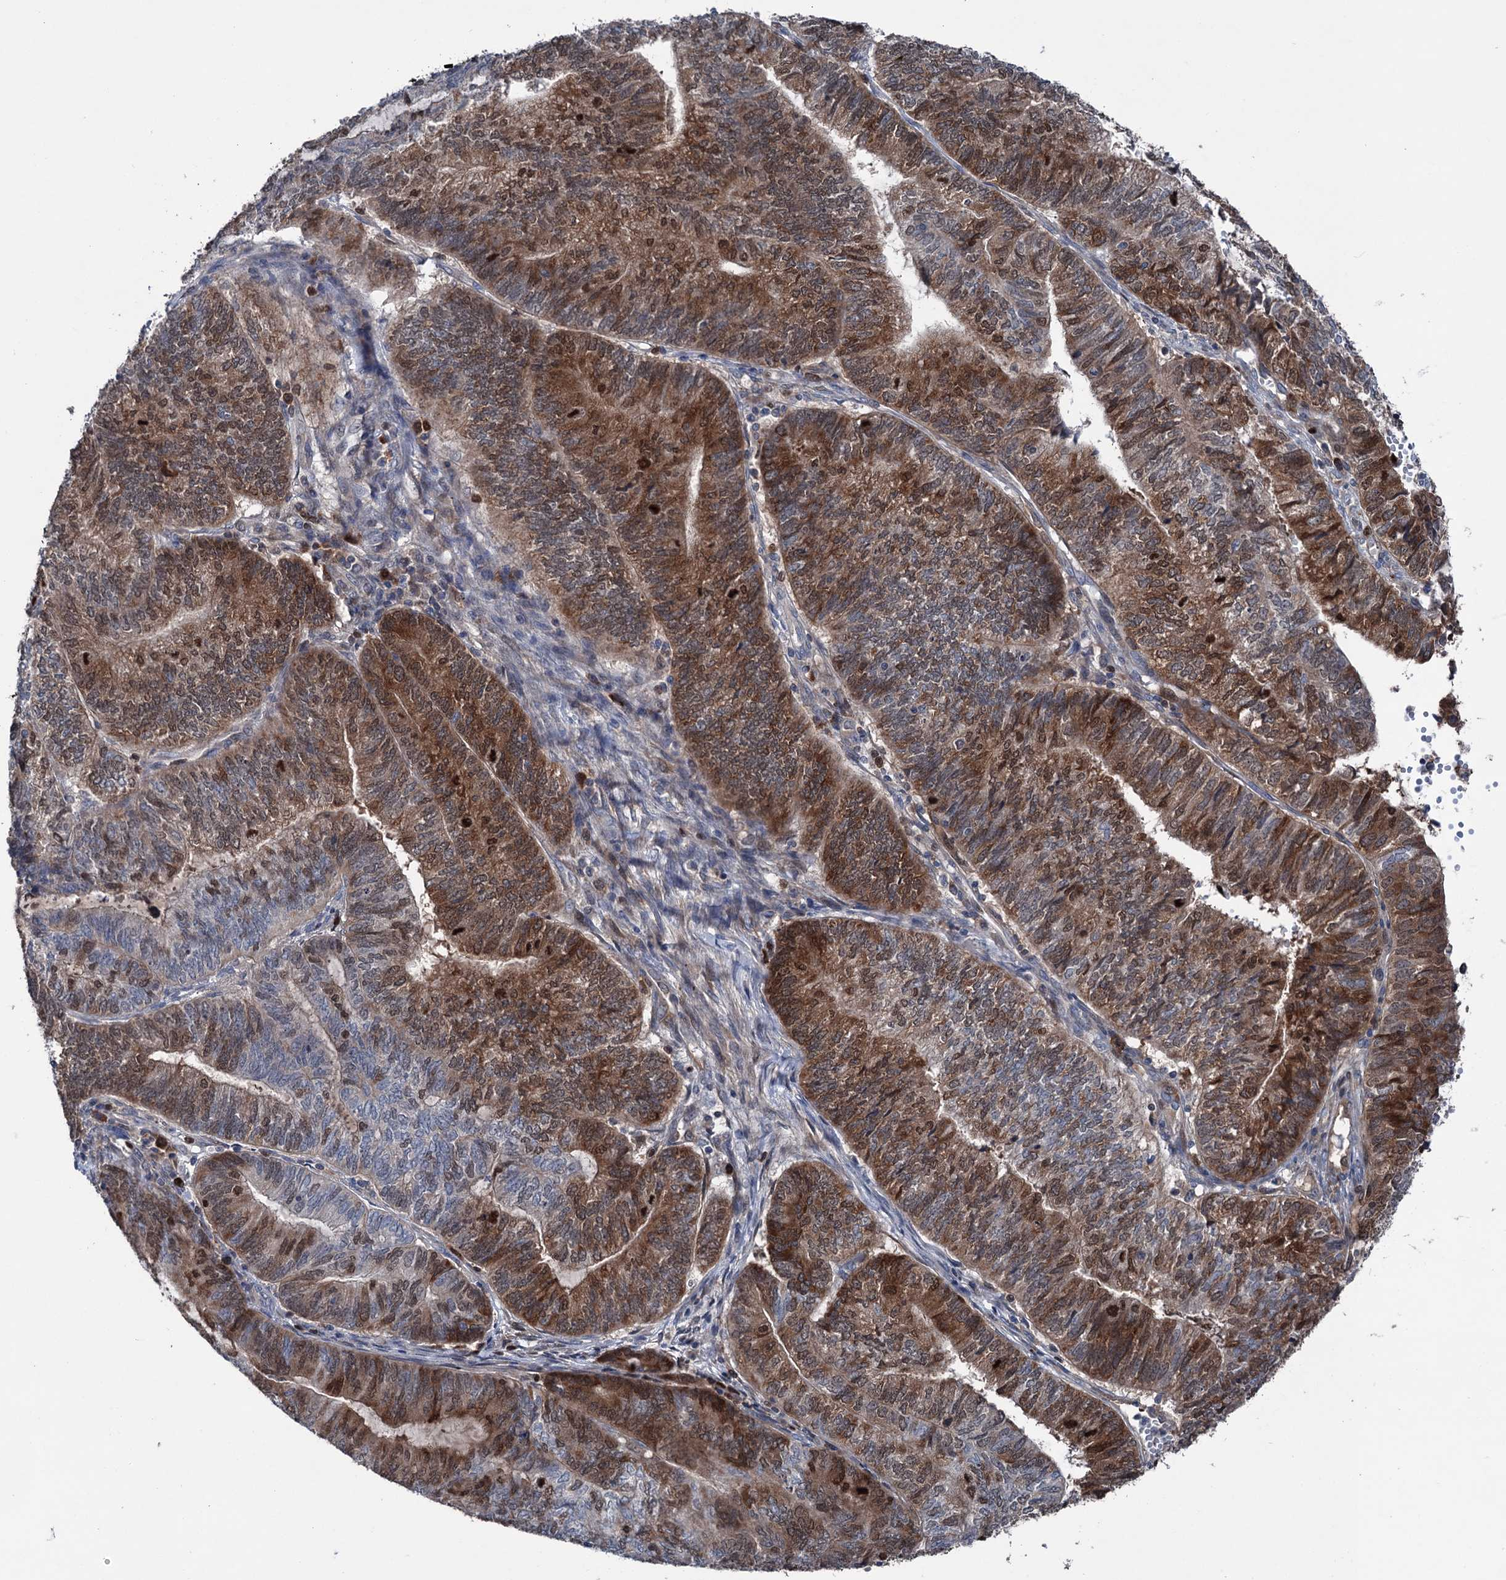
{"staining": {"intensity": "strong", "quantity": "25%-75%", "location": "cytoplasmic/membranous,nuclear"}, "tissue": "endometrial cancer", "cell_type": "Tumor cells", "image_type": "cancer", "snomed": [{"axis": "morphology", "description": "Adenocarcinoma, NOS"}, {"axis": "topography", "description": "Uterus"}, {"axis": "topography", "description": "Endometrium"}], "caption": "Adenocarcinoma (endometrial) stained for a protein shows strong cytoplasmic/membranous and nuclear positivity in tumor cells.", "gene": "NCAPD2", "patient": {"sex": "female", "age": 70}}